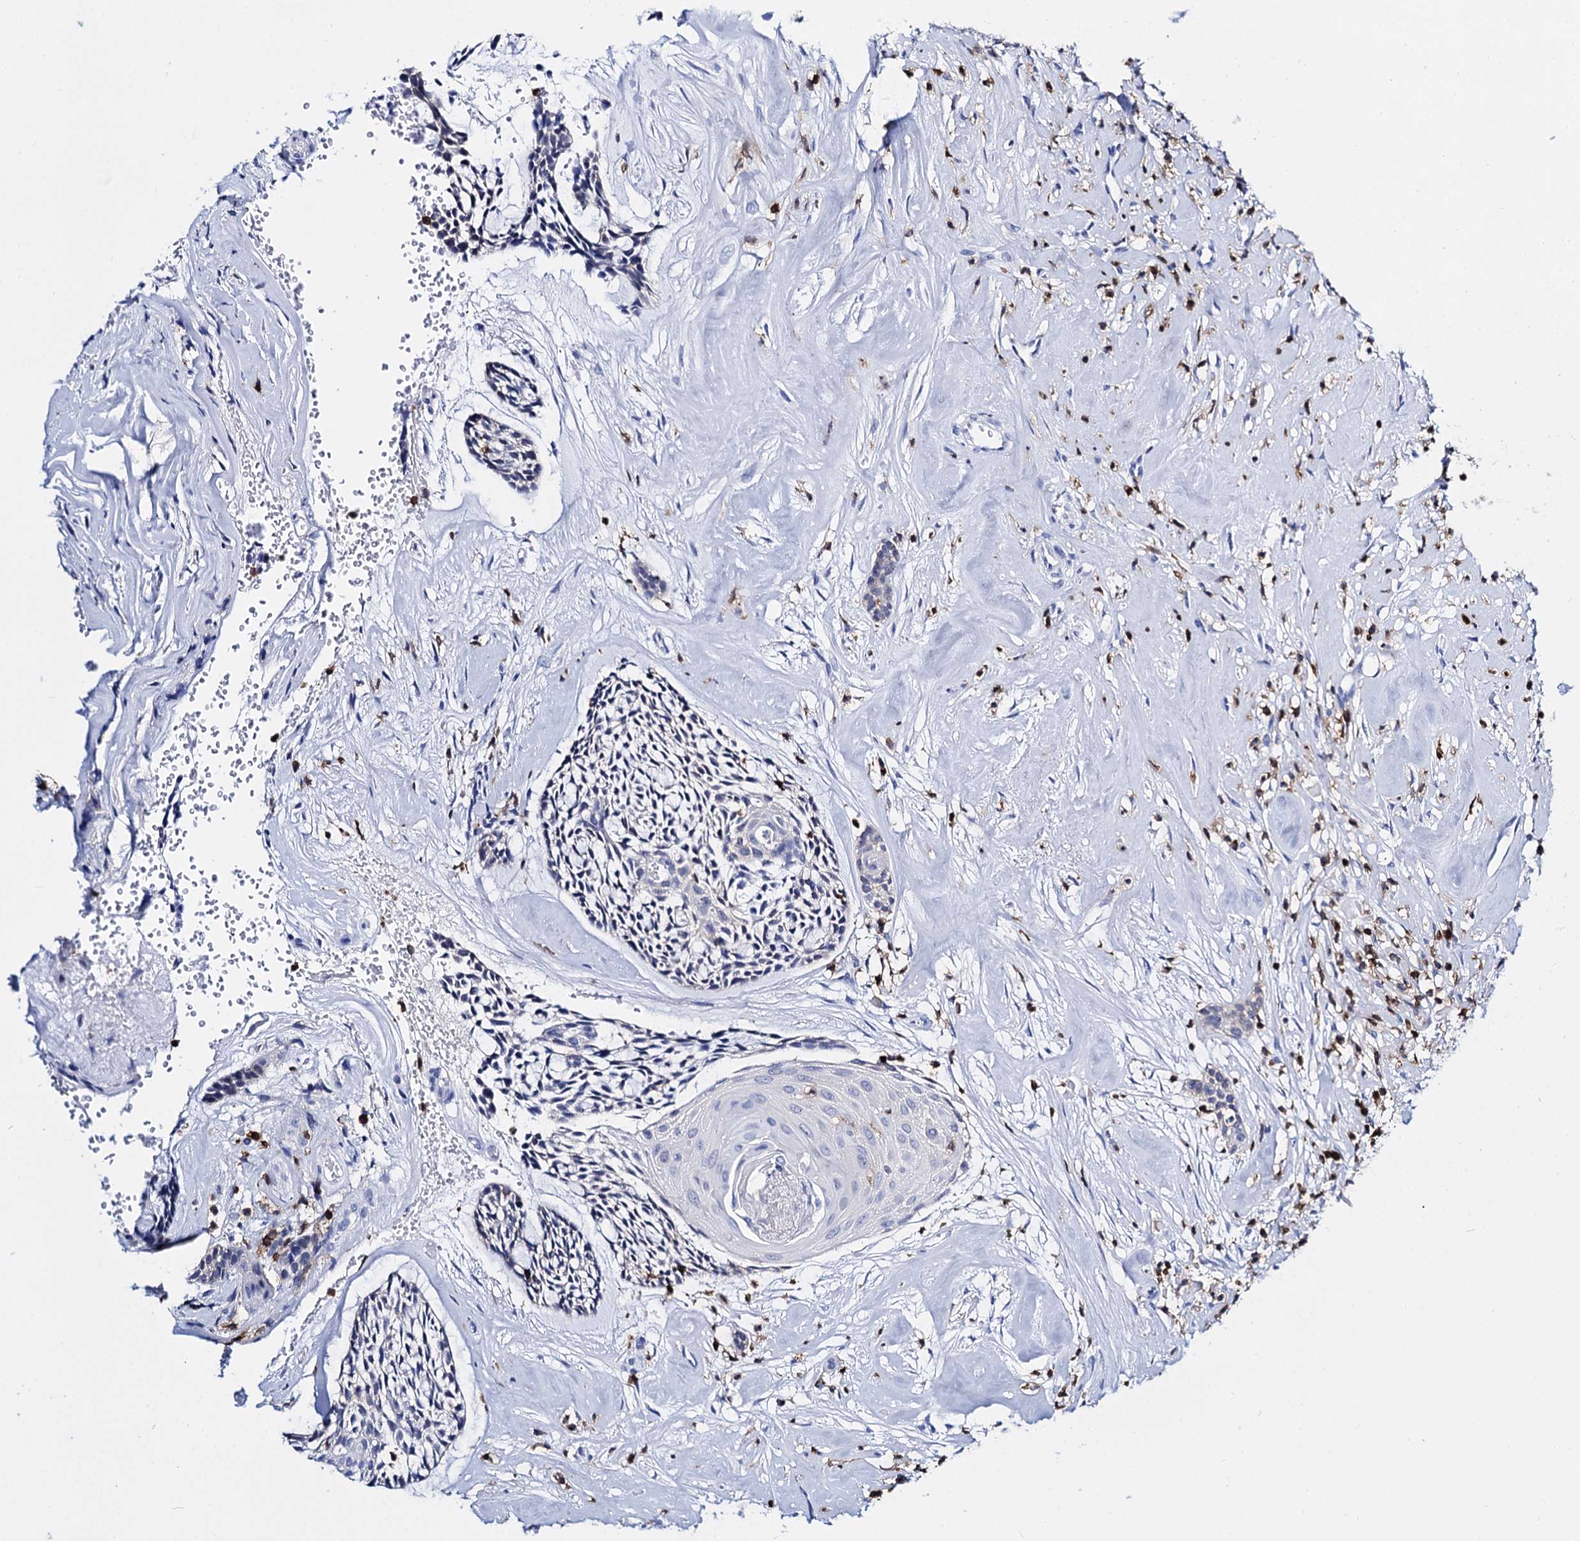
{"staining": {"intensity": "negative", "quantity": "none", "location": "none"}, "tissue": "head and neck cancer", "cell_type": "Tumor cells", "image_type": "cancer", "snomed": [{"axis": "morphology", "description": "Adenocarcinoma, NOS"}, {"axis": "topography", "description": "Subcutis"}, {"axis": "topography", "description": "Head-Neck"}], "caption": "Tumor cells are negative for protein expression in human adenocarcinoma (head and neck).", "gene": "DEF6", "patient": {"sex": "female", "age": 73}}